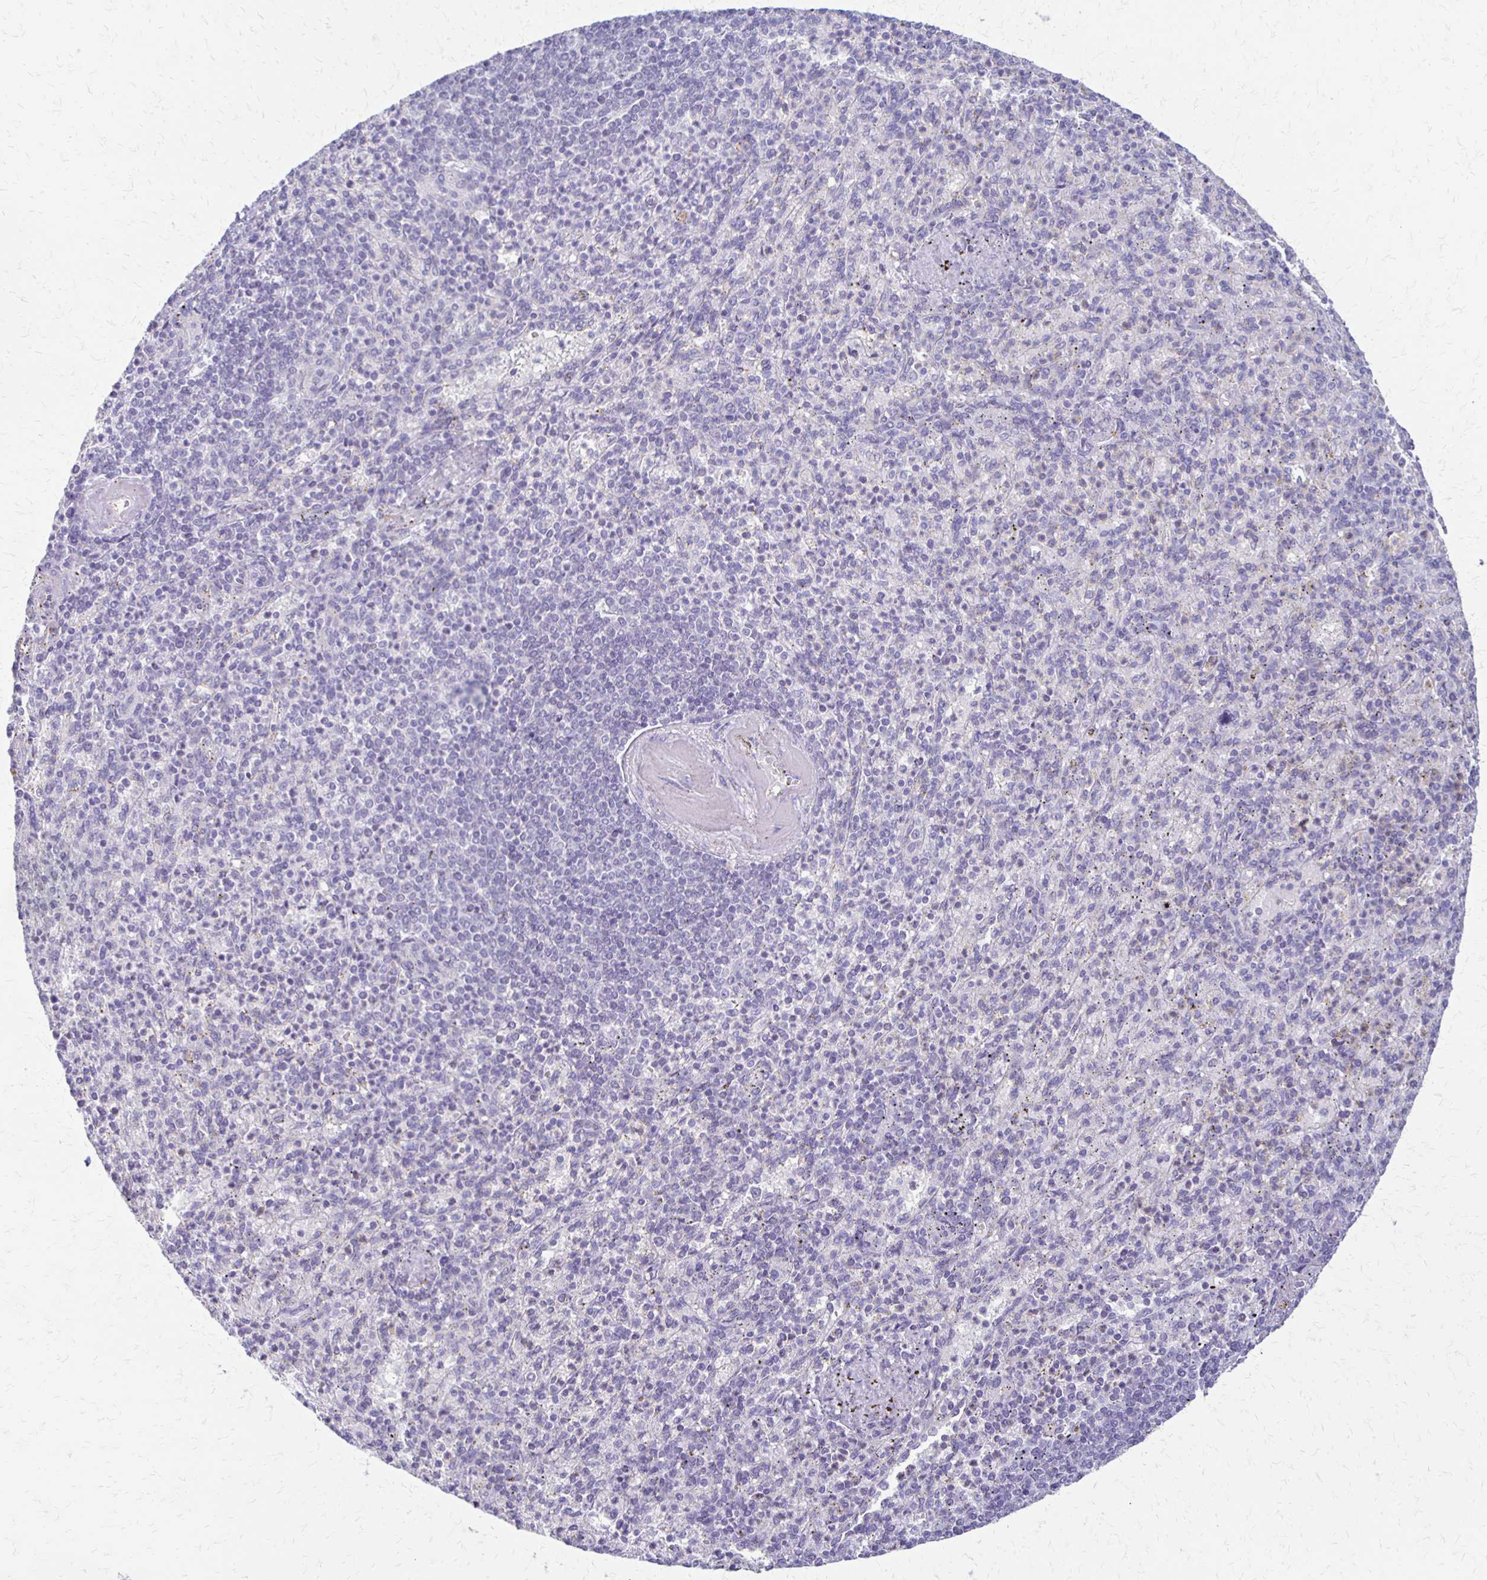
{"staining": {"intensity": "negative", "quantity": "none", "location": "none"}, "tissue": "spleen", "cell_type": "Cells in red pulp", "image_type": "normal", "snomed": [{"axis": "morphology", "description": "Normal tissue, NOS"}, {"axis": "topography", "description": "Spleen"}], "caption": "Spleen stained for a protein using IHC displays no expression cells in red pulp.", "gene": "RHOC", "patient": {"sex": "female", "age": 74}}